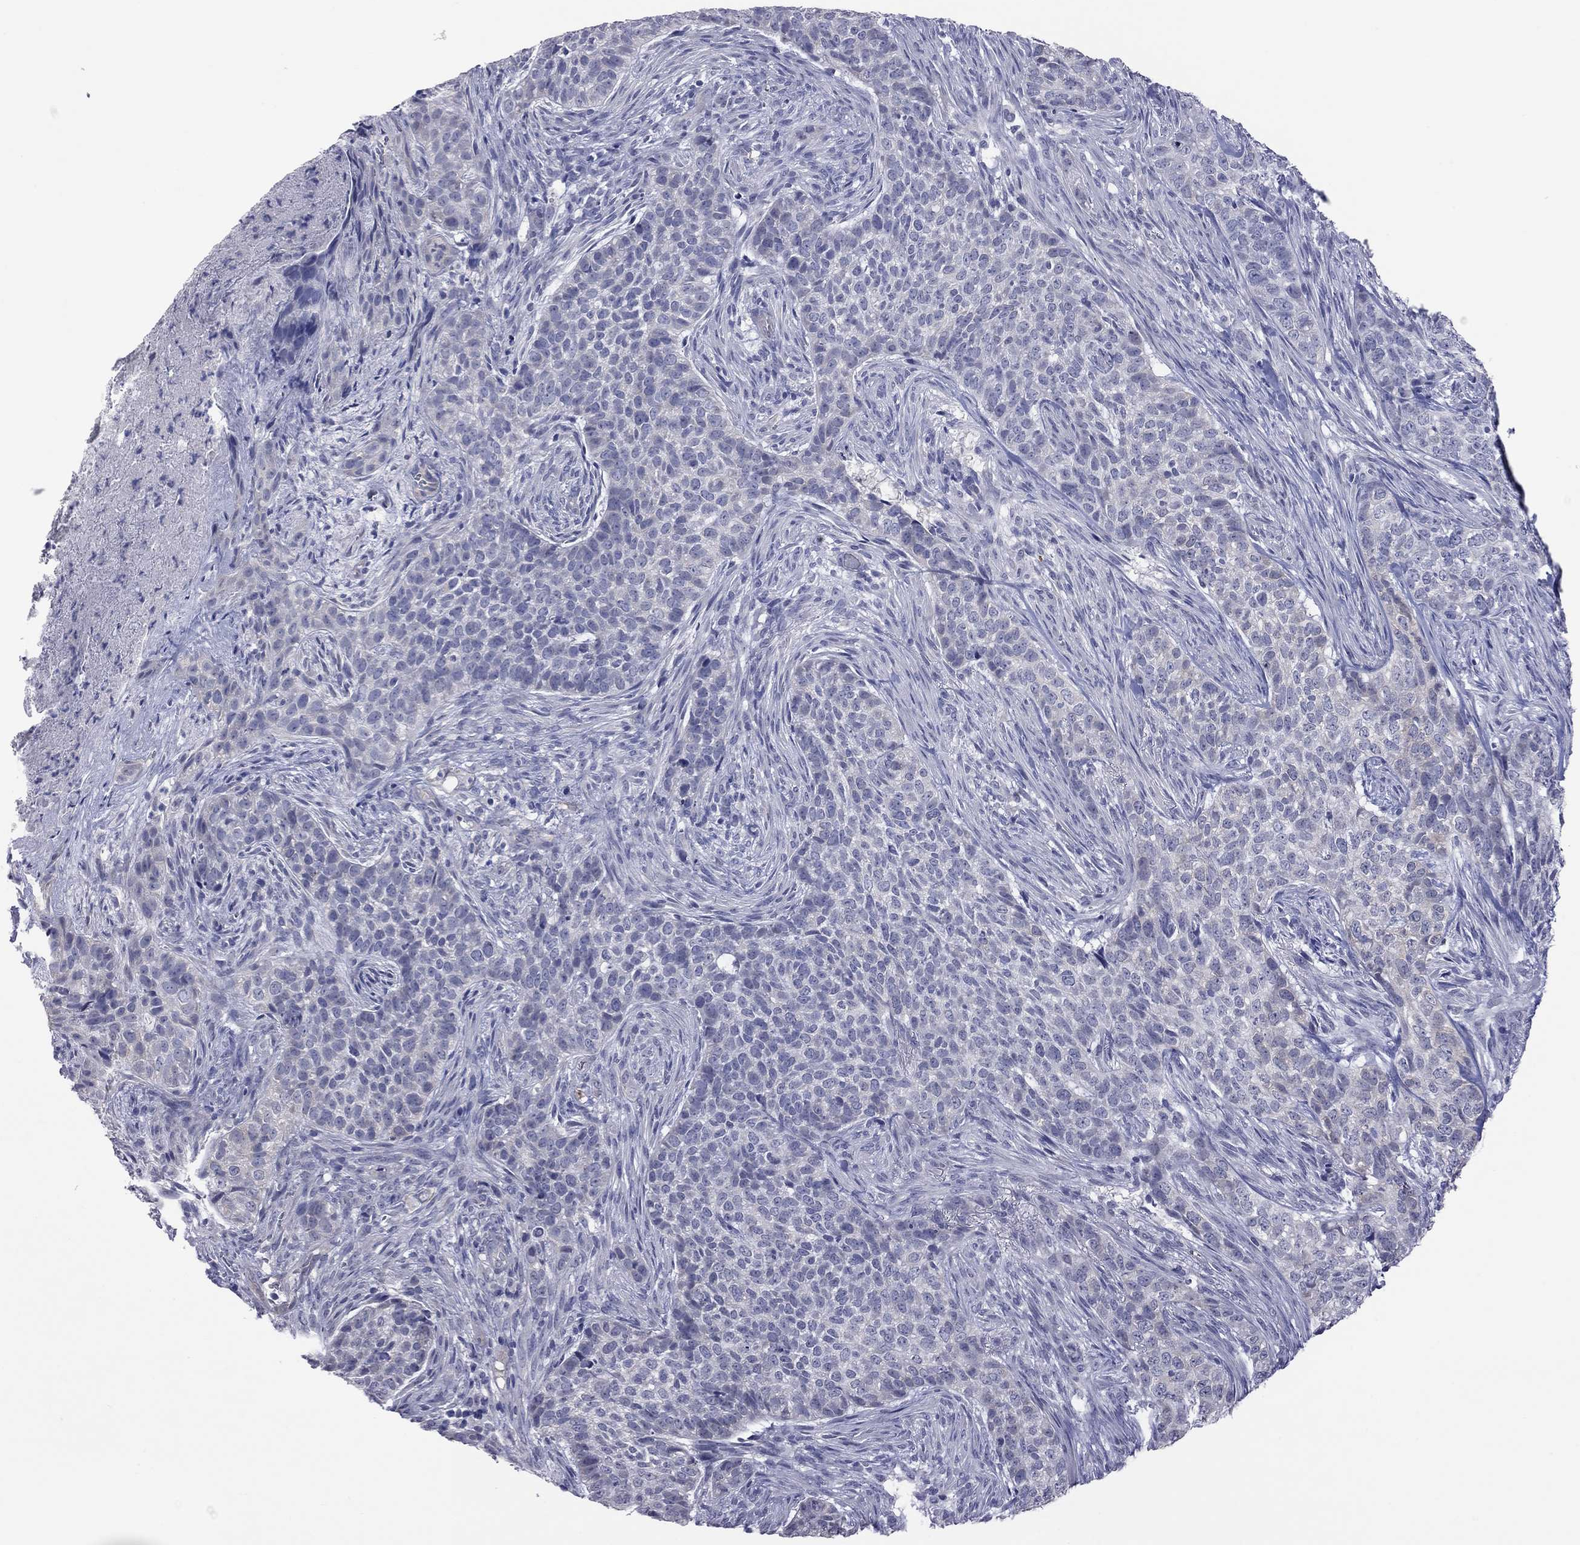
{"staining": {"intensity": "negative", "quantity": "none", "location": "none"}, "tissue": "skin cancer", "cell_type": "Tumor cells", "image_type": "cancer", "snomed": [{"axis": "morphology", "description": "Basal cell carcinoma"}, {"axis": "topography", "description": "Skin"}], "caption": "Immunohistochemistry micrograph of neoplastic tissue: human skin cancer (basal cell carcinoma) stained with DAB reveals no significant protein staining in tumor cells.", "gene": "HYLS1", "patient": {"sex": "female", "age": 69}}